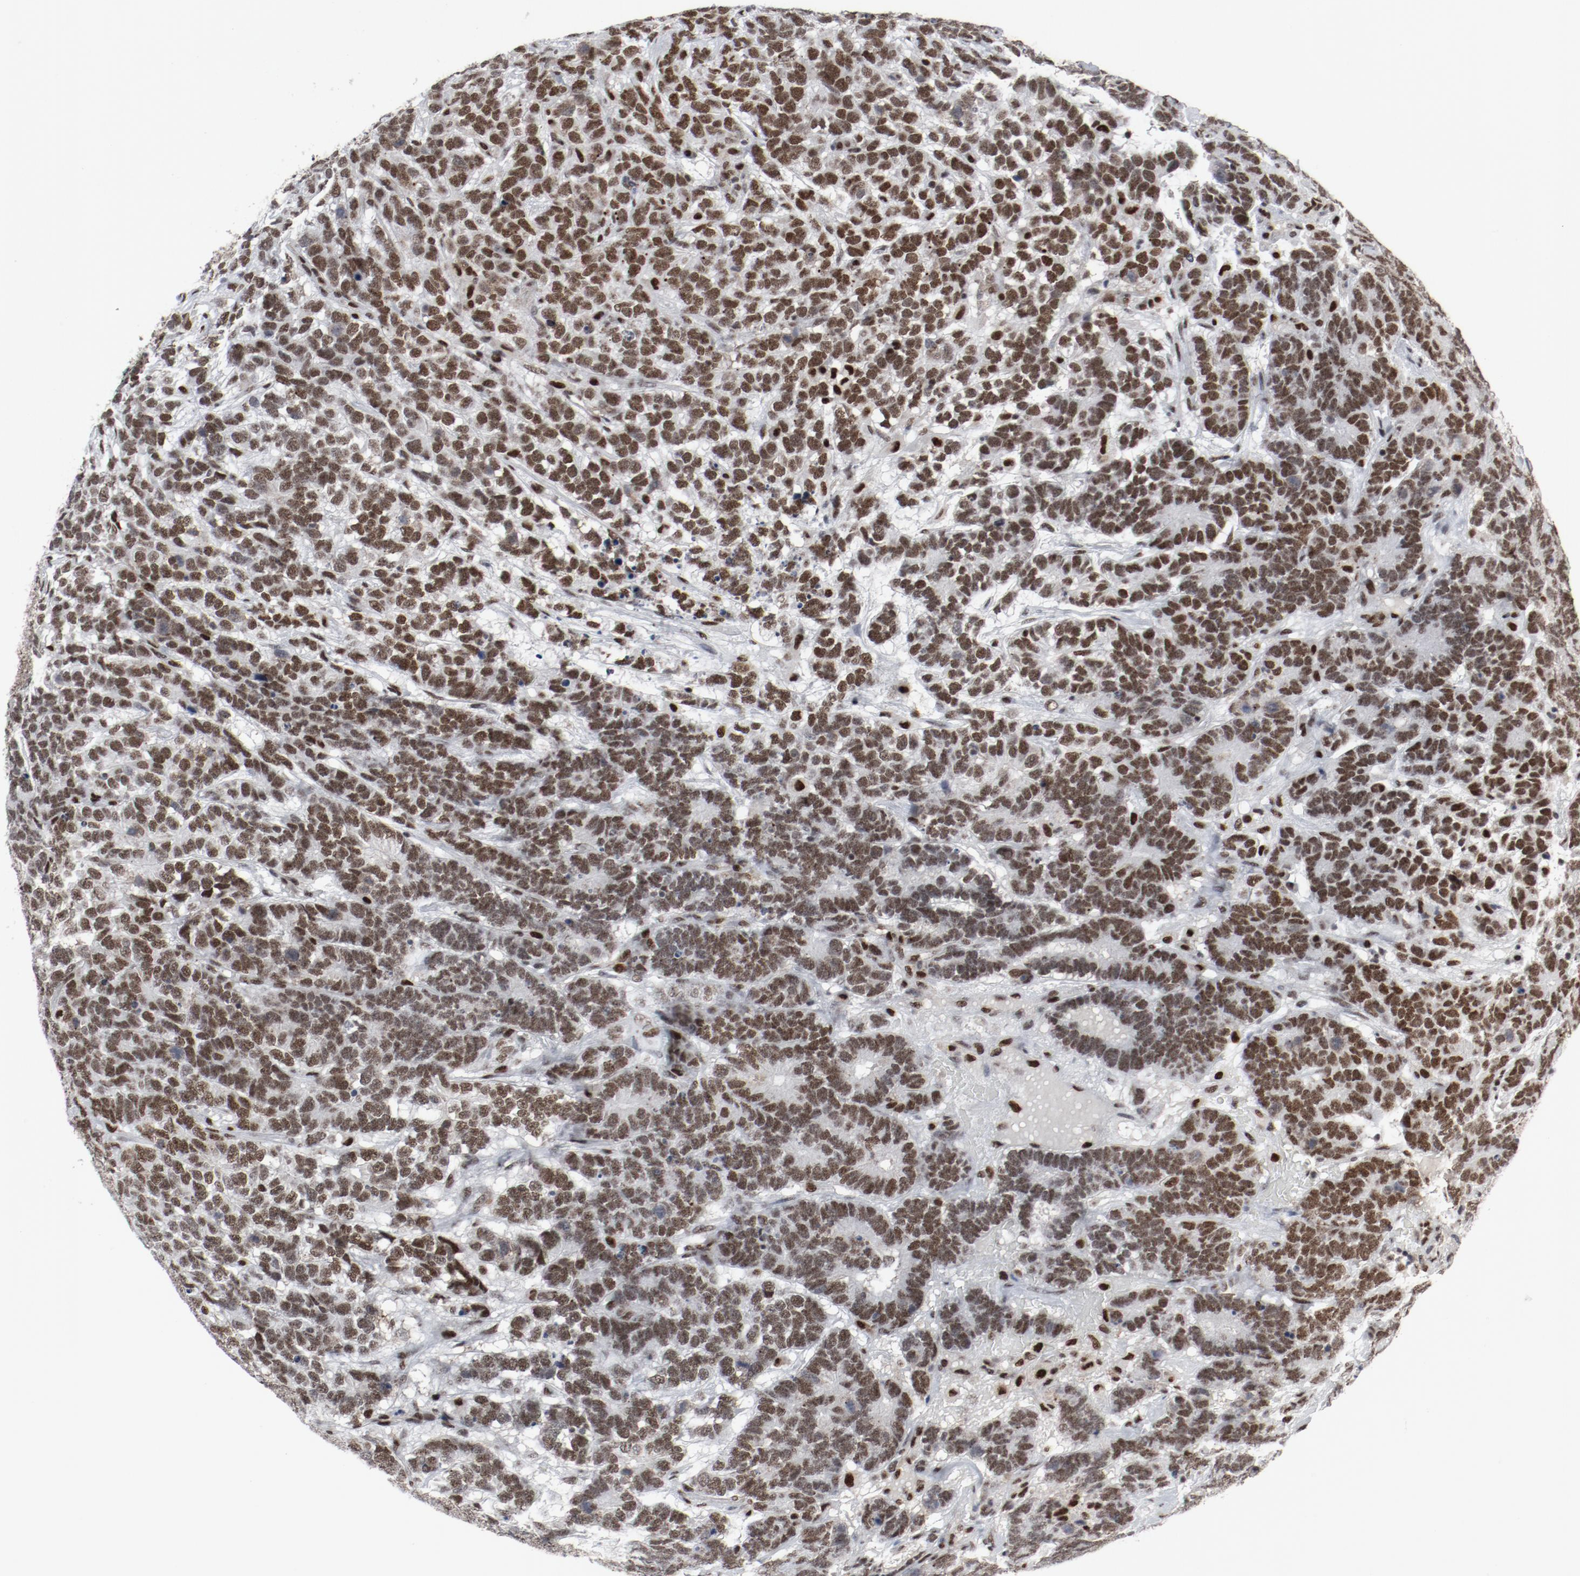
{"staining": {"intensity": "moderate", "quantity": ">75%", "location": "nuclear"}, "tissue": "testis cancer", "cell_type": "Tumor cells", "image_type": "cancer", "snomed": [{"axis": "morphology", "description": "Carcinoma, Embryonal, NOS"}, {"axis": "topography", "description": "Testis"}], "caption": "DAB (3,3'-diaminobenzidine) immunohistochemical staining of embryonal carcinoma (testis) reveals moderate nuclear protein staining in about >75% of tumor cells.", "gene": "JMJD6", "patient": {"sex": "male", "age": 26}}